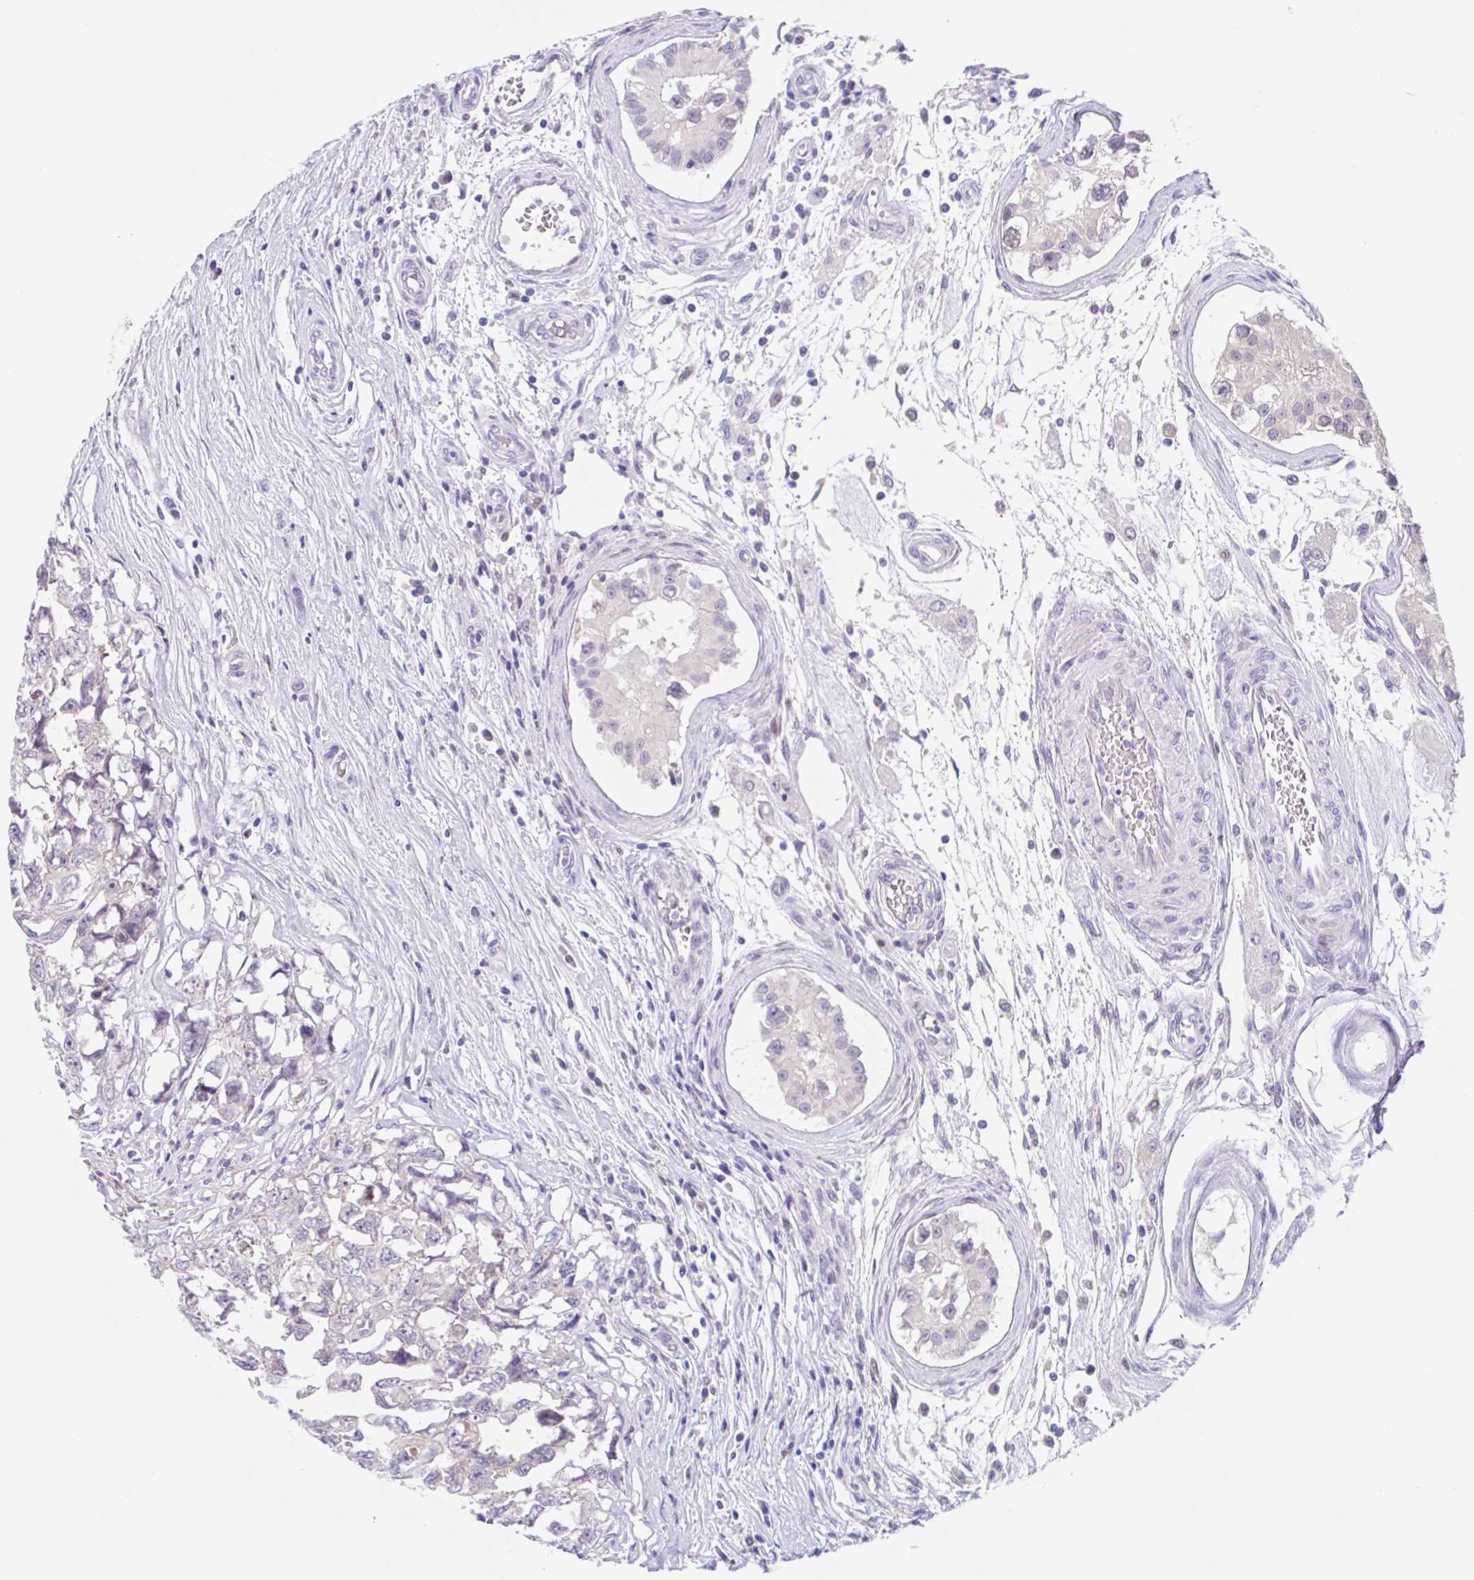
{"staining": {"intensity": "weak", "quantity": "<25%", "location": "cytoplasmic/membranous"}, "tissue": "testis cancer", "cell_type": "Tumor cells", "image_type": "cancer", "snomed": [{"axis": "morphology", "description": "Carcinoma, Embryonal, NOS"}, {"axis": "topography", "description": "Testis"}], "caption": "Testis cancer (embryonal carcinoma) stained for a protein using IHC exhibits no positivity tumor cells.", "gene": "TMEM86A", "patient": {"sex": "male", "age": 22}}